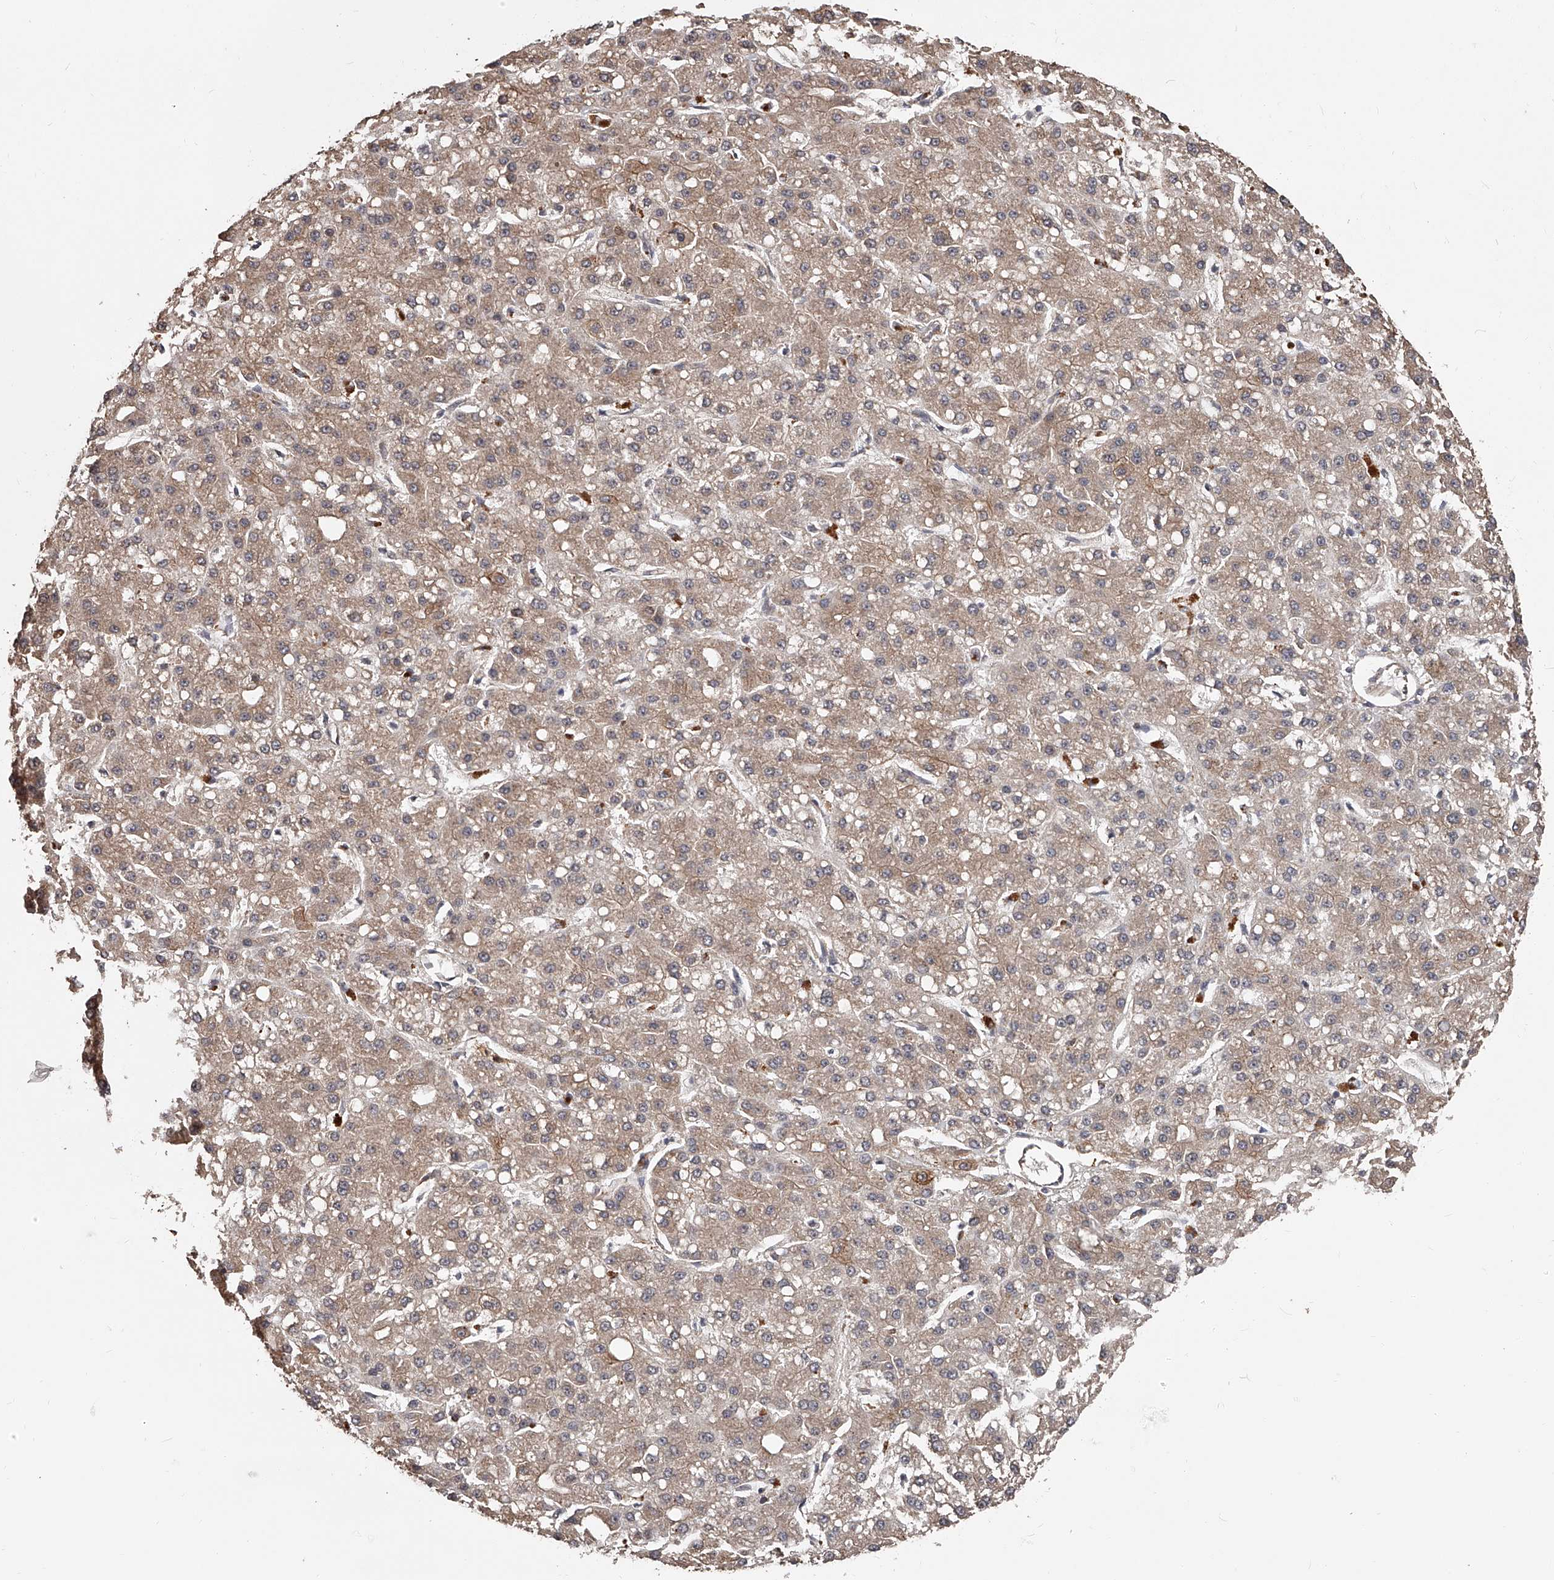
{"staining": {"intensity": "weak", "quantity": ">75%", "location": "cytoplasmic/membranous"}, "tissue": "liver cancer", "cell_type": "Tumor cells", "image_type": "cancer", "snomed": [{"axis": "morphology", "description": "Carcinoma, Hepatocellular, NOS"}, {"axis": "topography", "description": "Liver"}], "caption": "This micrograph displays IHC staining of liver cancer (hepatocellular carcinoma), with low weak cytoplasmic/membranous positivity in about >75% of tumor cells.", "gene": "URGCP", "patient": {"sex": "male", "age": 67}}